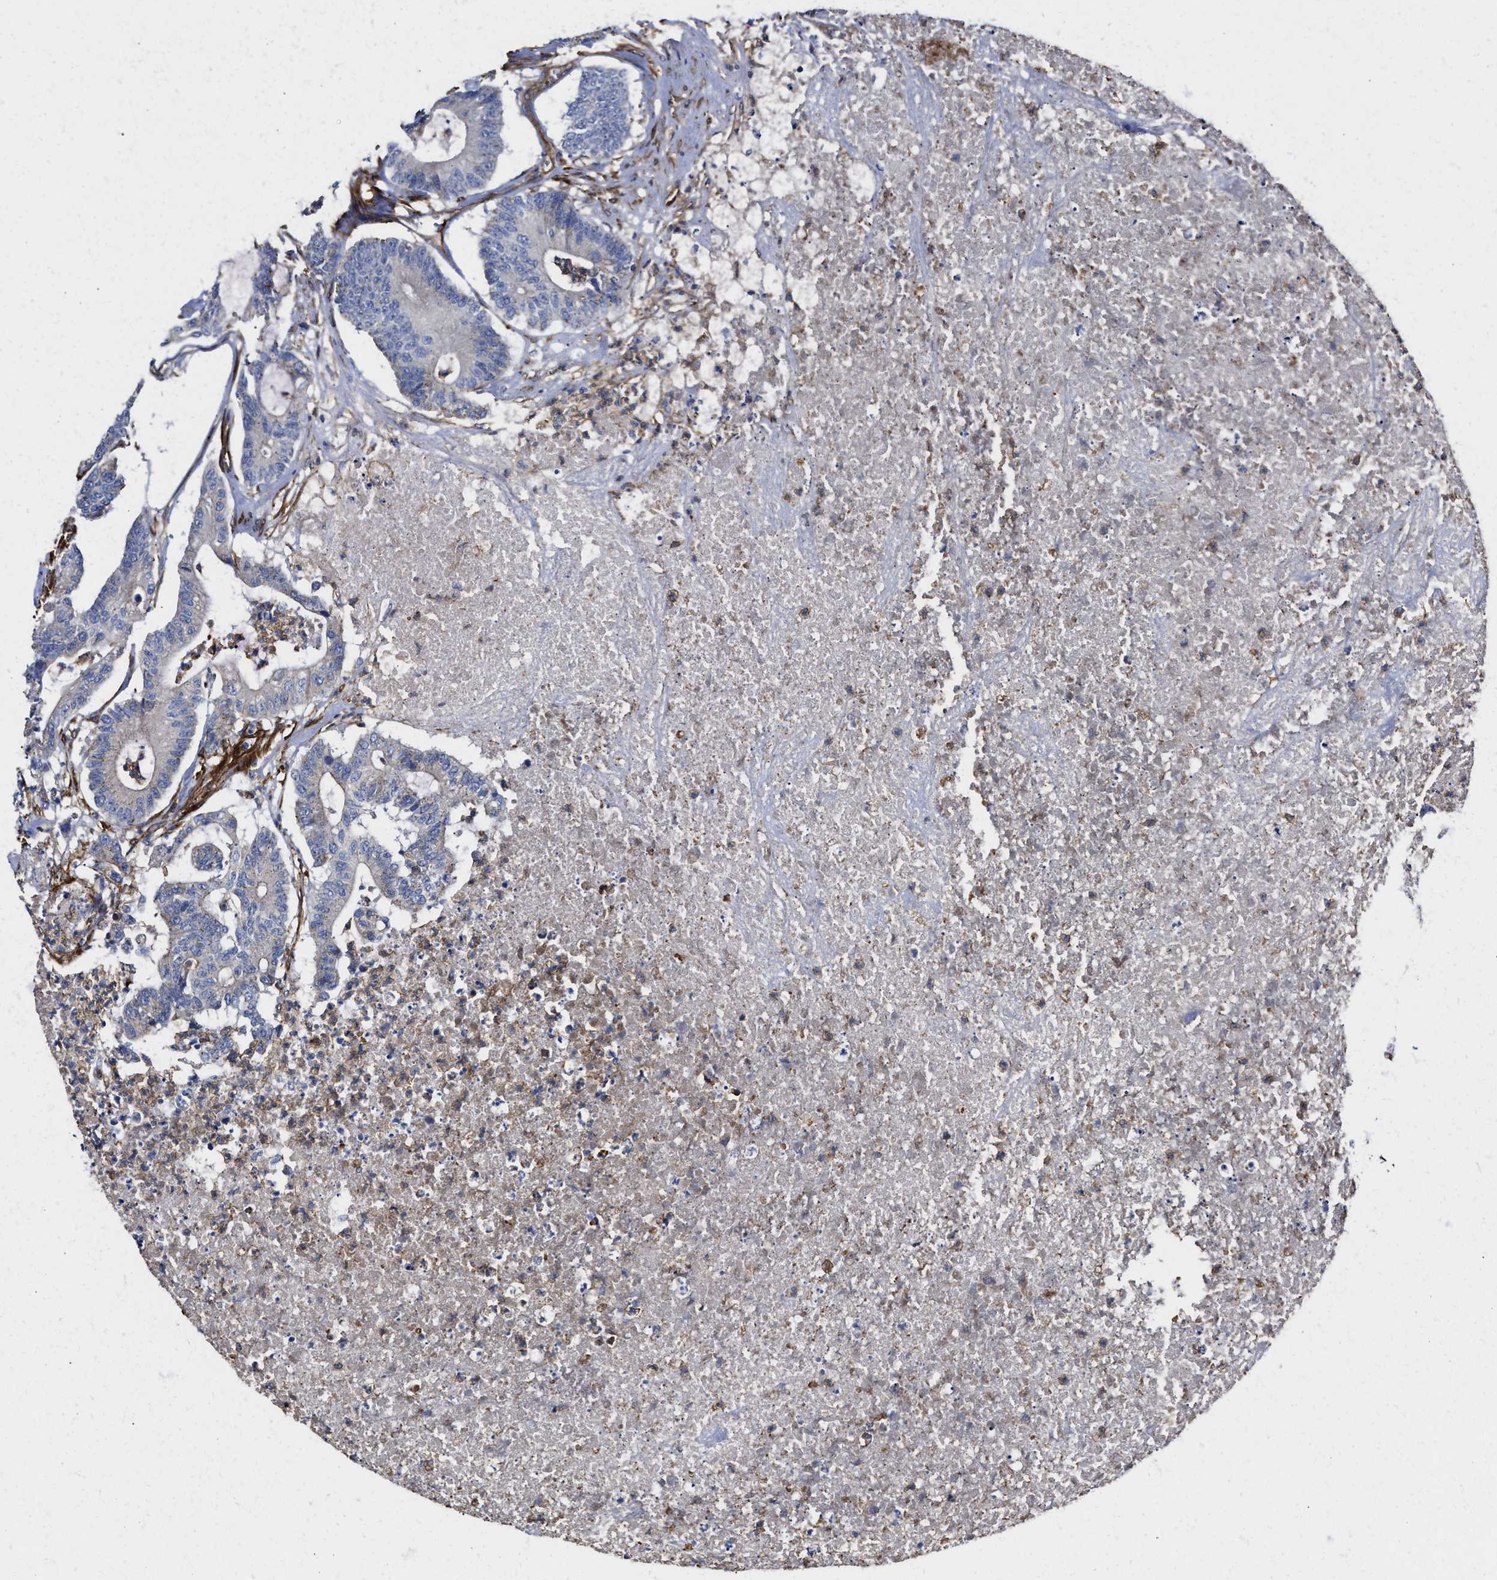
{"staining": {"intensity": "negative", "quantity": "none", "location": "none"}, "tissue": "colorectal cancer", "cell_type": "Tumor cells", "image_type": "cancer", "snomed": [{"axis": "morphology", "description": "Adenocarcinoma, NOS"}, {"axis": "topography", "description": "Colon"}], "caption": "Micrograph shows no significant protein positivity in tumor cells of colorectal cancer (adenocarcinoma).", "gene": "HS3ST5", "patient": {"sex": "female", "age": 84}}